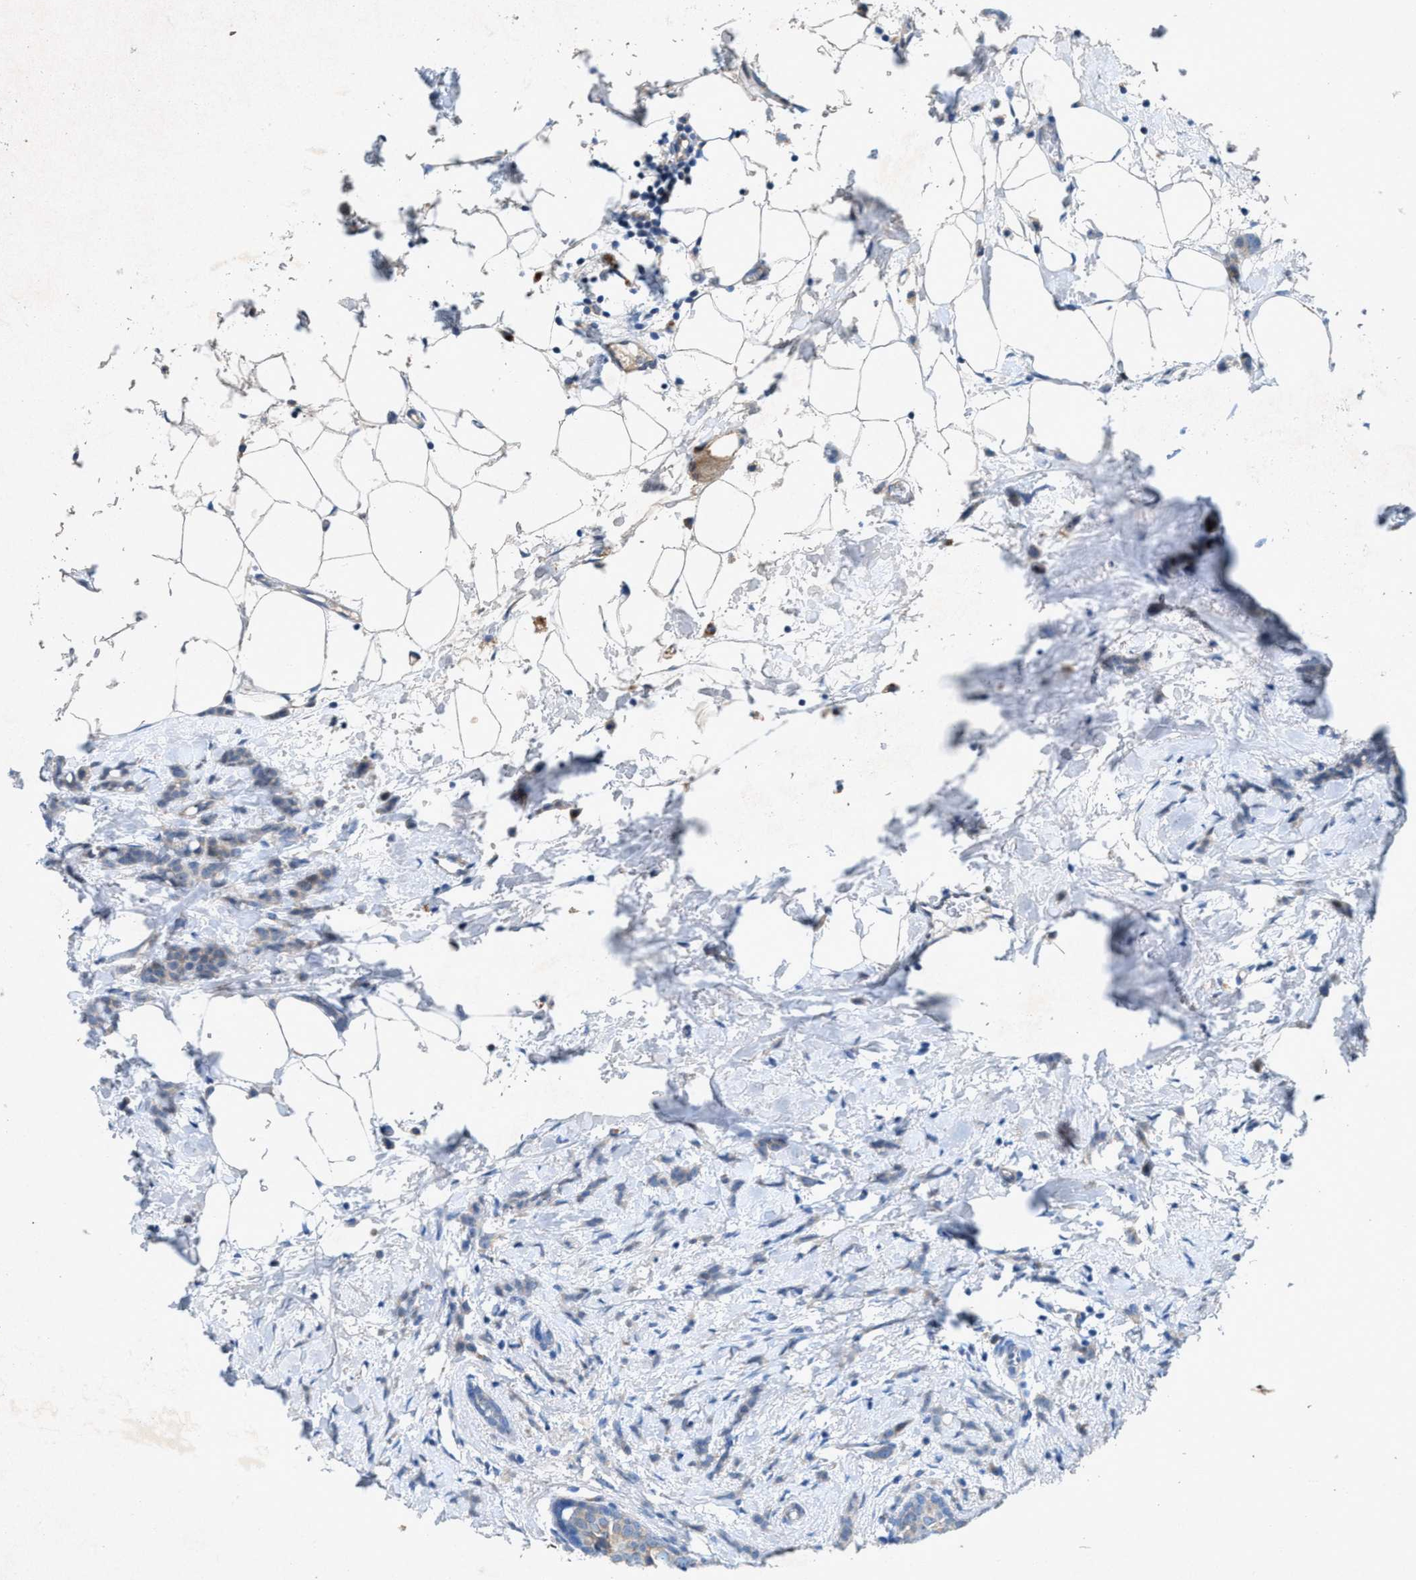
{"staining": {"intensity": "negative", "quantity": "none", "location": "none"}, "tissue": "breast cancer", "cell_type": "Tumor cells", "image_type": "cancer", "snomed": [{"axis": "morphology", "description": "Lobular carcinoma, in situ"}, {"axis": "morphology", "description": "Lobular carcinoma"}, {"axis": "topography", "description": "Breast"}], "caption": "Immunohistochemistry of human lobular carcinoma (breast) shows no staining in tumor cells. (IHC, brightfield microscopy, high magnification).", "gene": "URGCP", "patient": {"sex": "female", "age": 41}}